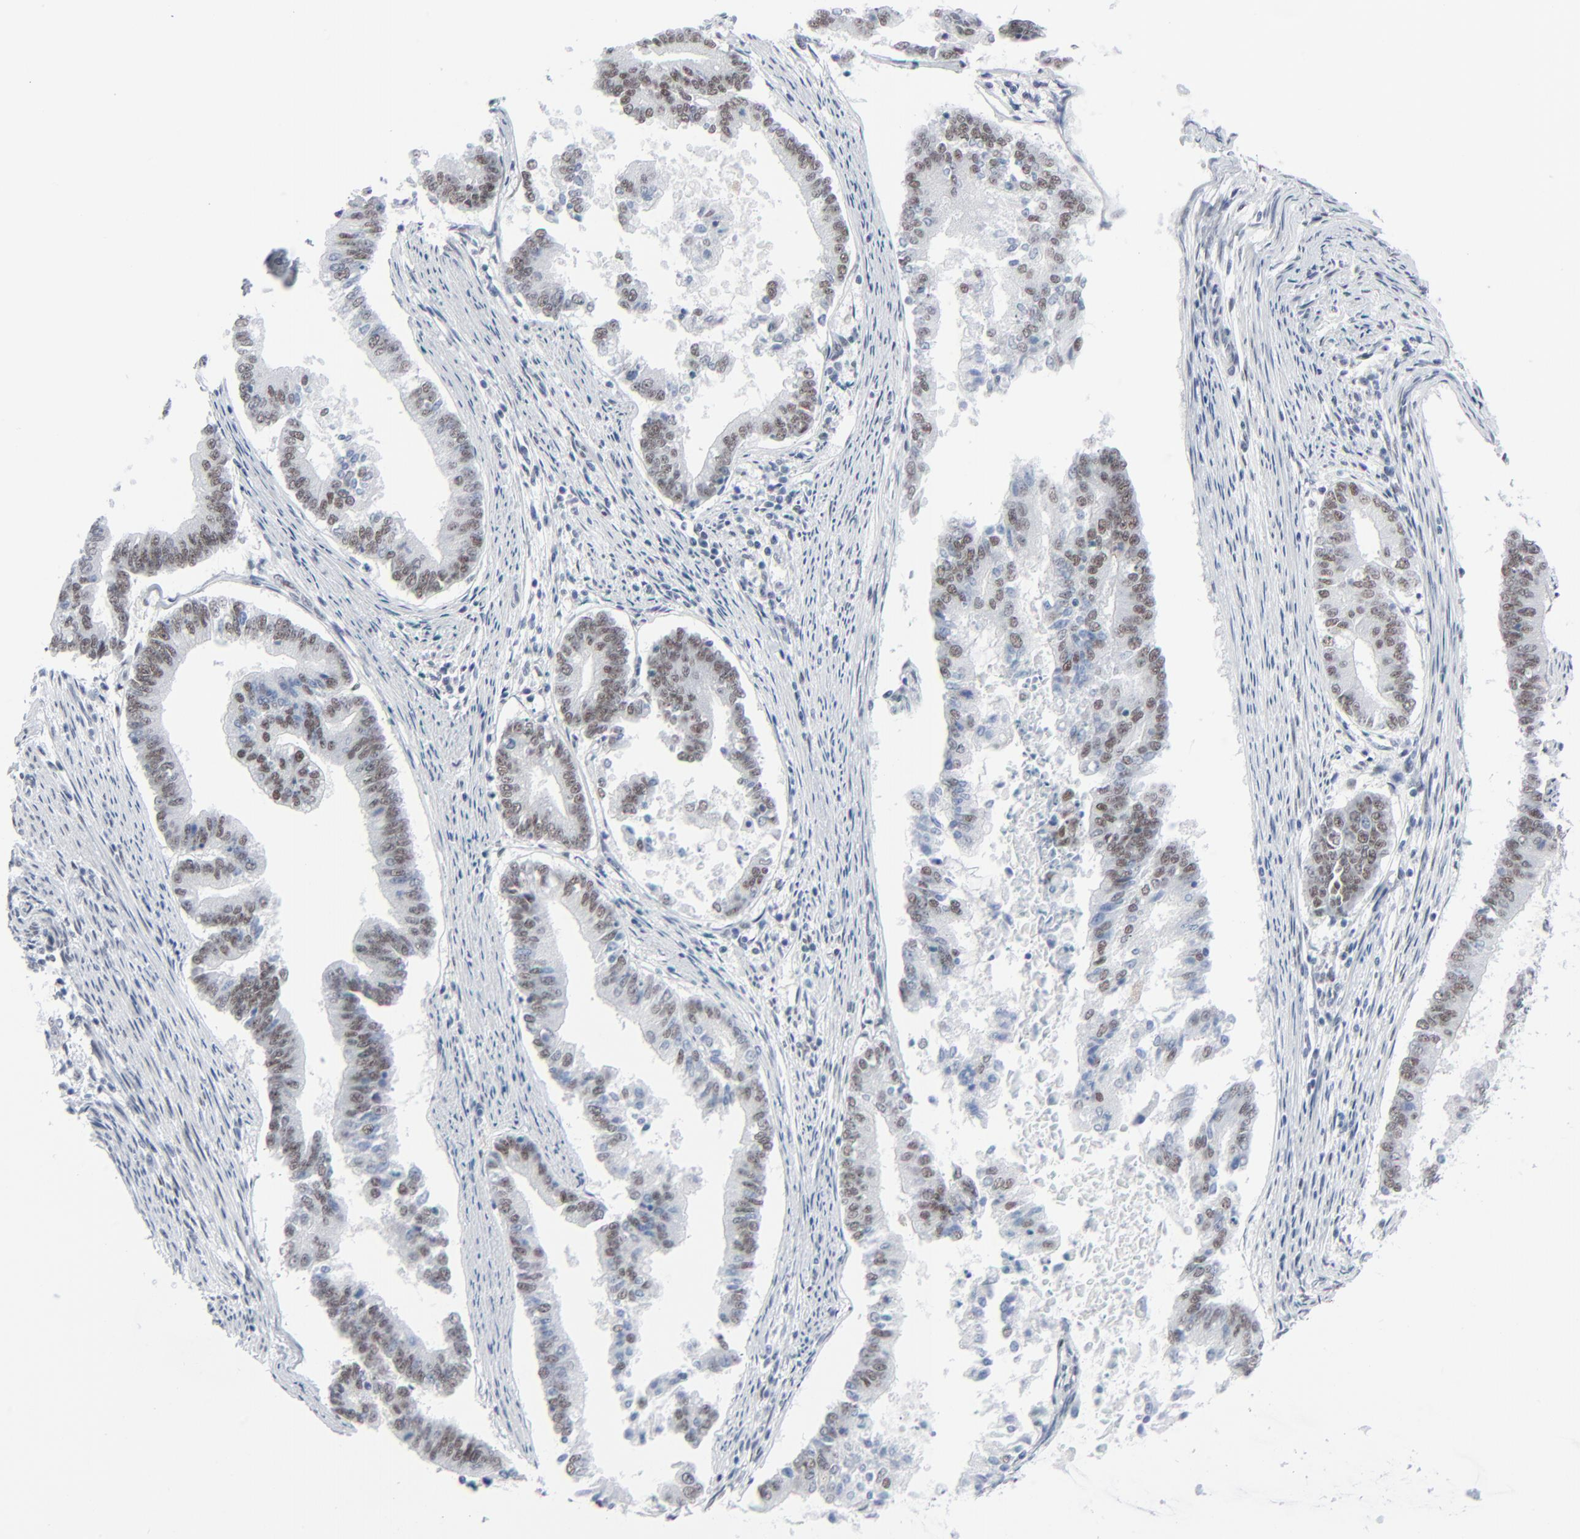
{"staining": {"intensity": "weak", "quantity": ">75%", "location": "nuclear"}, "tissue": "endometrial cancer", "cell_type": "Tumor cells", "image_type": "cancer", "snomed": [{"axis": "morphology", "description": "Adenocarcinoma, NOS"}, {"axis": "topography", "description": "Endometrium"}], "caption": "Immunohistochemistry image of neoplastic tissue: endometrial cancer (adenocarcinoma) stained using immunohistochemistry shows low levels of weak protein expression localized specifically in the nuclear of tumor cells, appearing as a nuclear brown color.", "gene": "SIRT1", "patient": {"sex": "female", "age": 63}}